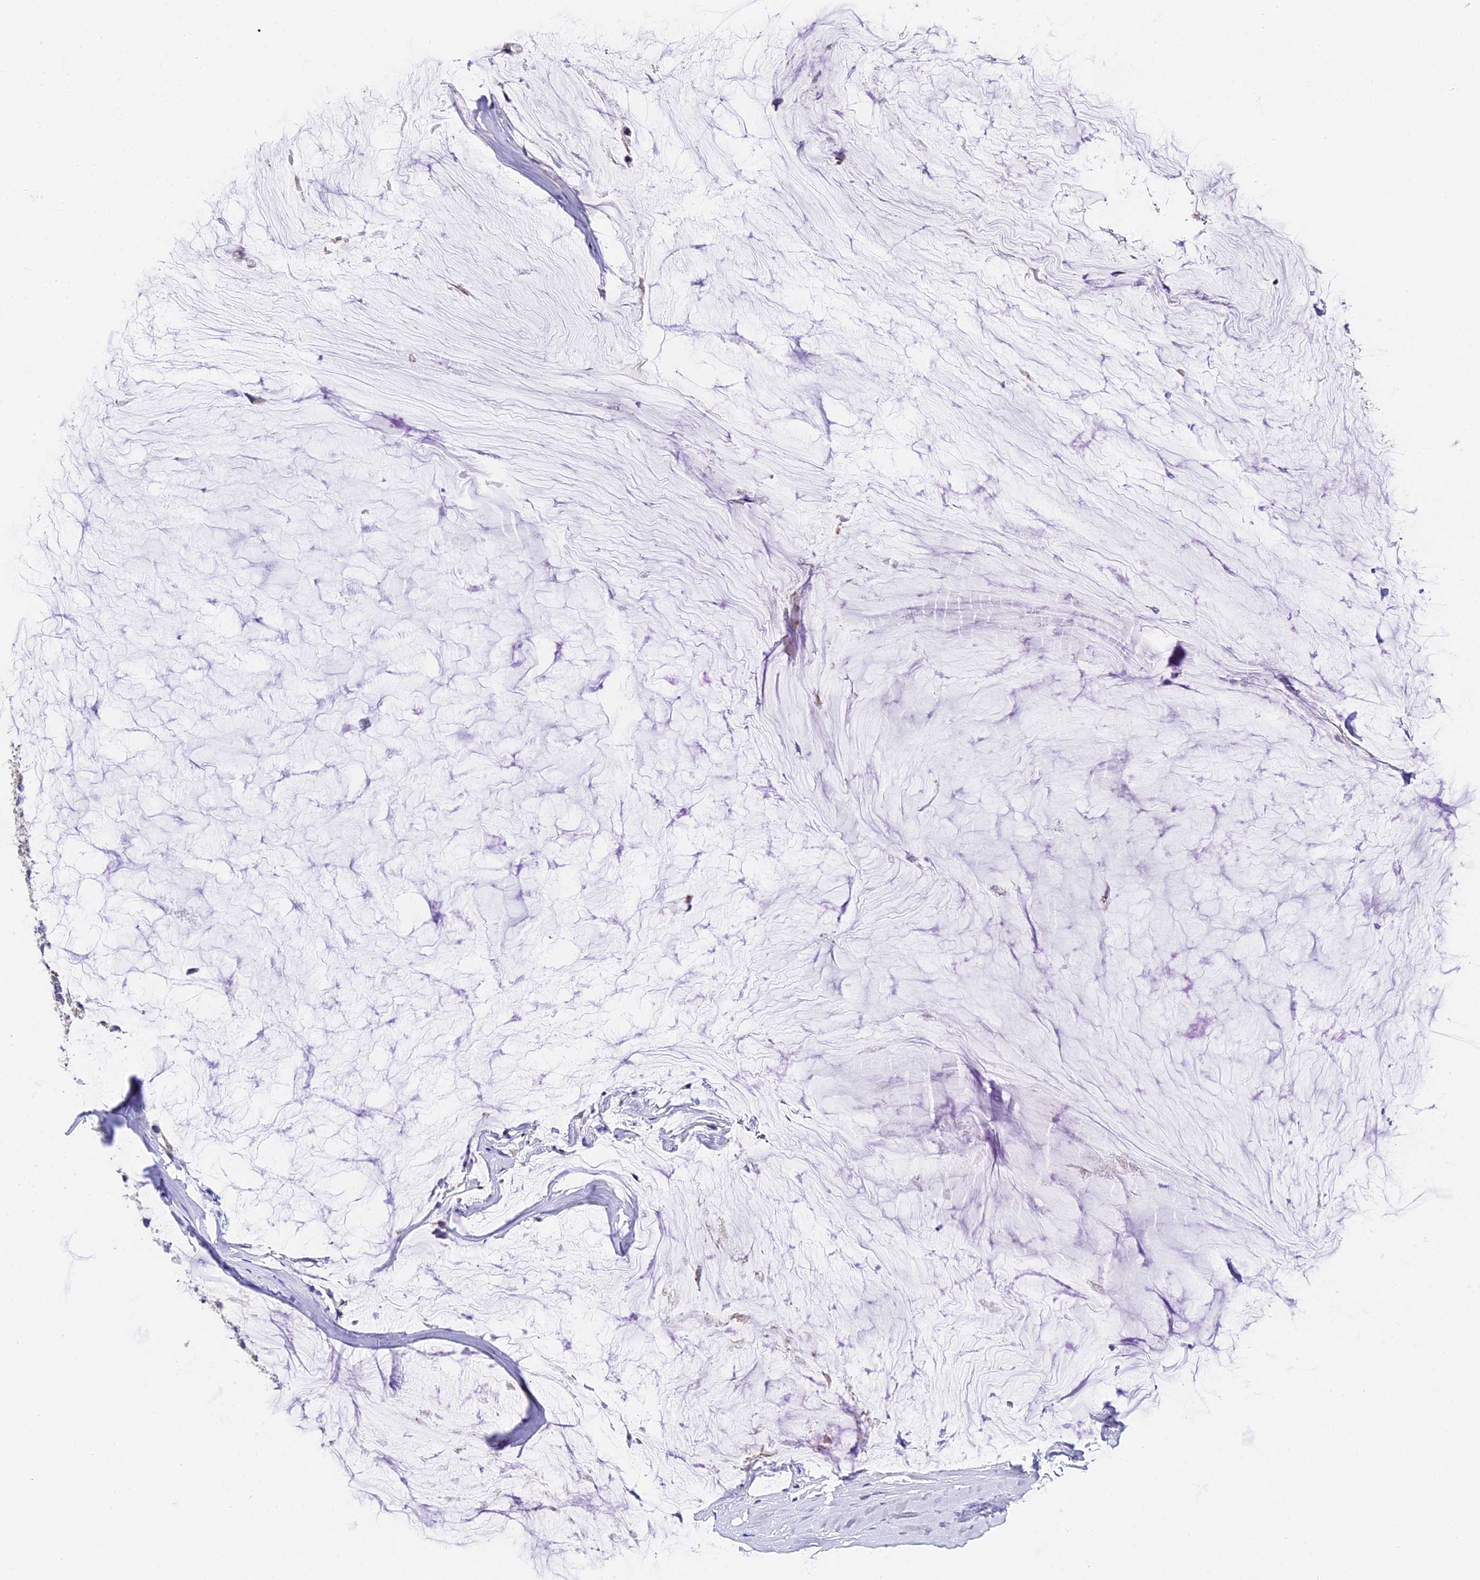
{"staining": {"intensity": "negative", "quantity": "none", "location": "none"}, "tissue": "ovarian cancer", "cell_type": "Tumor cells", "image_type": "cancer", "snomed": [{"axis": "morphology", "description": "Cystadenocarcinoma, mucinous, NOS"}, {"axis": "topography", "description": "Ovary"}], "caption": "There is no significant staining in tumor cells of ovarian mucinous cystadenocarcinoma.", "gene": "LYPD6", "patient": {"sex": "female", "age": 39}}